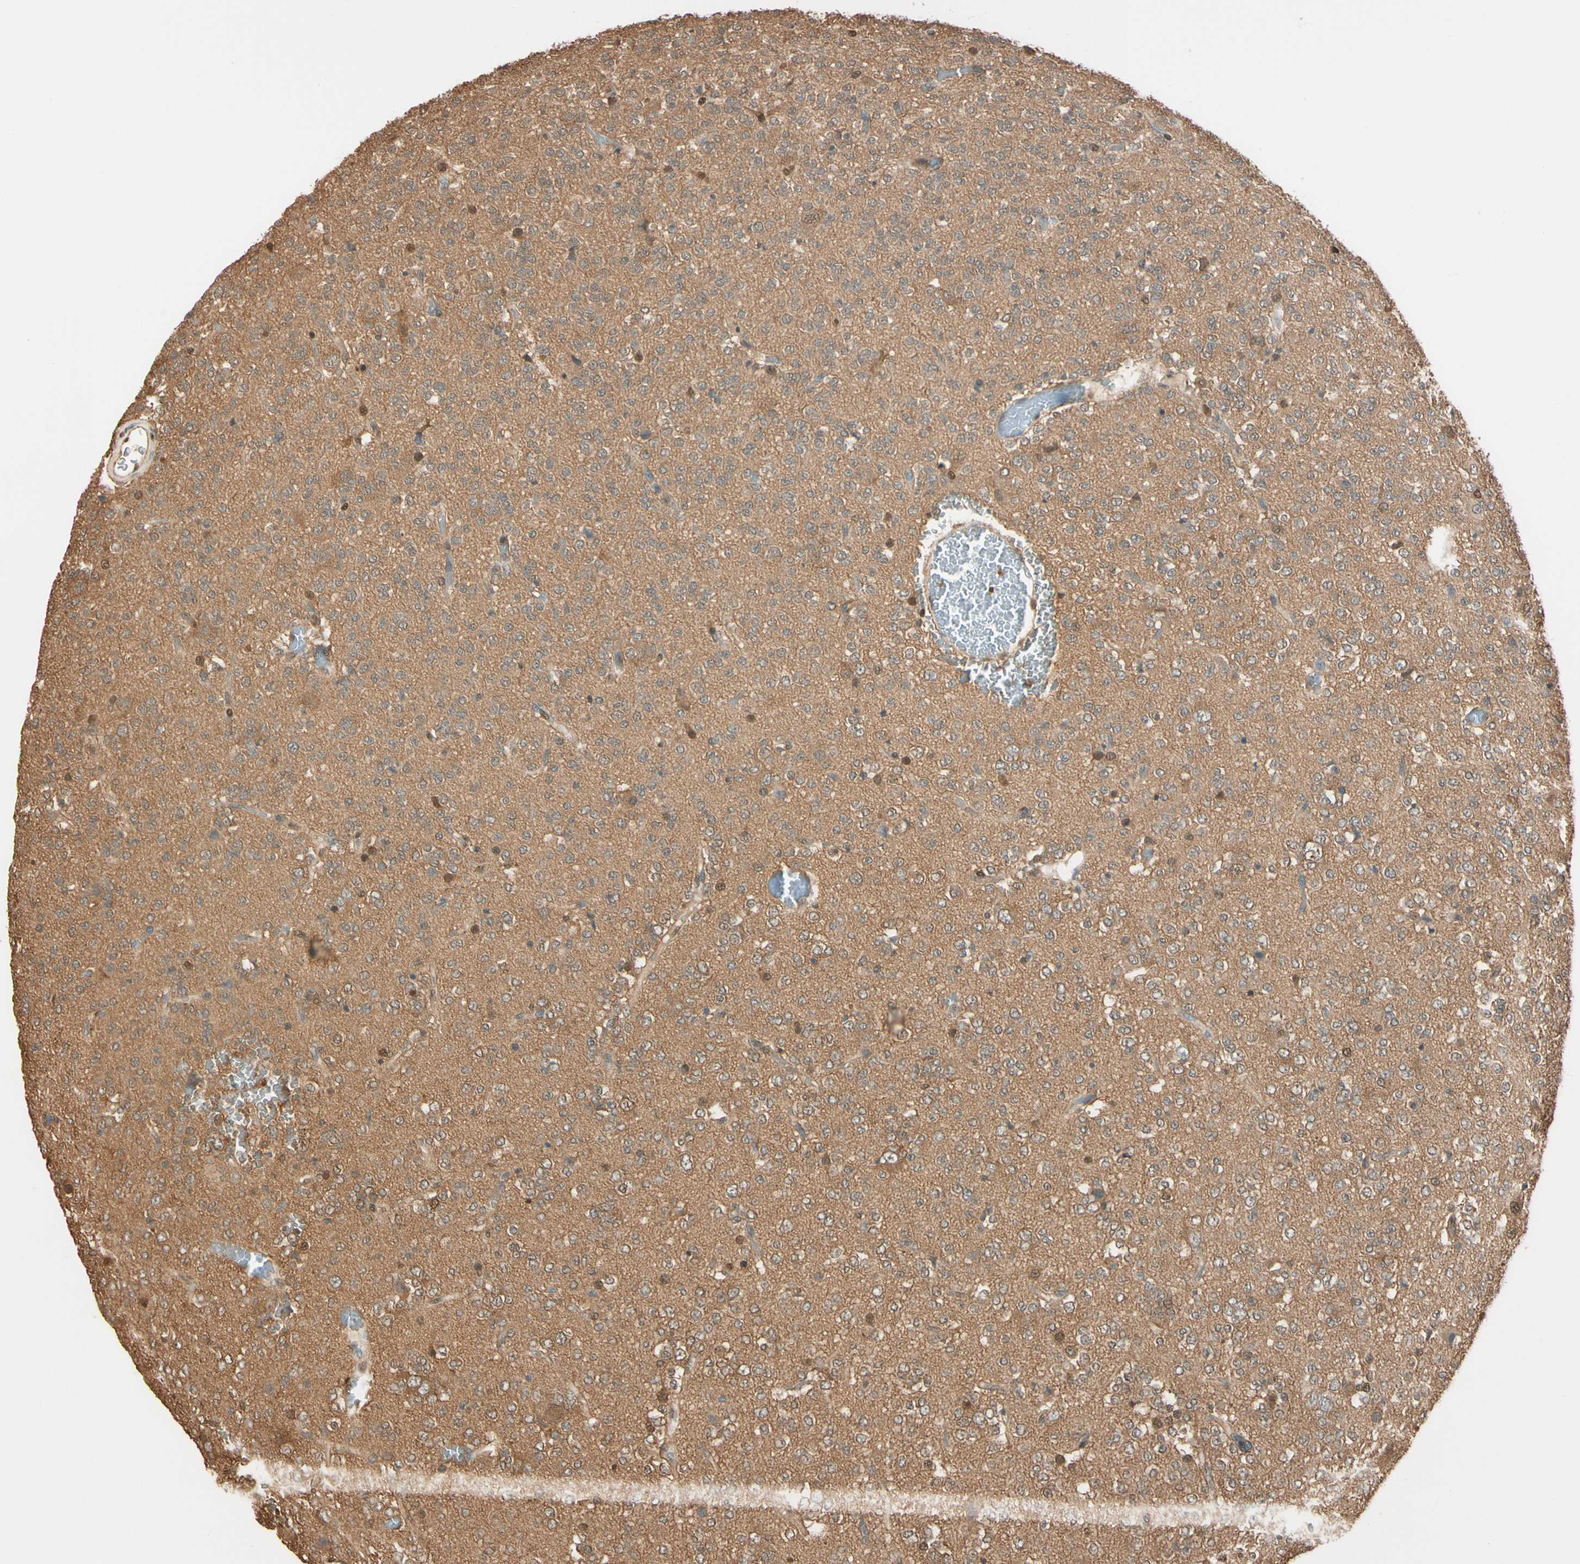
{"staining": {"intensity": "moderate", "quantity": ">75%", "location": "cytoplasmic/membranous"}, "tissue": "glioma", "cell_type": "Tumor cells", "image_type": "cancer", "snomed": [{"axis": "morphology", "description": "Glioma, malignant, Low grade"}, {"axis": "topography", "description": "Brain"}], "caption": "Low-grade glioma (malignant) was stained to show a protein in brown. There is medium levels of moderate cytoplasmic/membranous expression in about >75% of tumor cells. The protein is stained brown, and the nuclei are stained in blue (DAB (3,3'-diaminobenzidine) IHC with brightfield microscopy, high magnification).", "gene": "PNCK", "patient": {"sex": "male", "age": 38}}